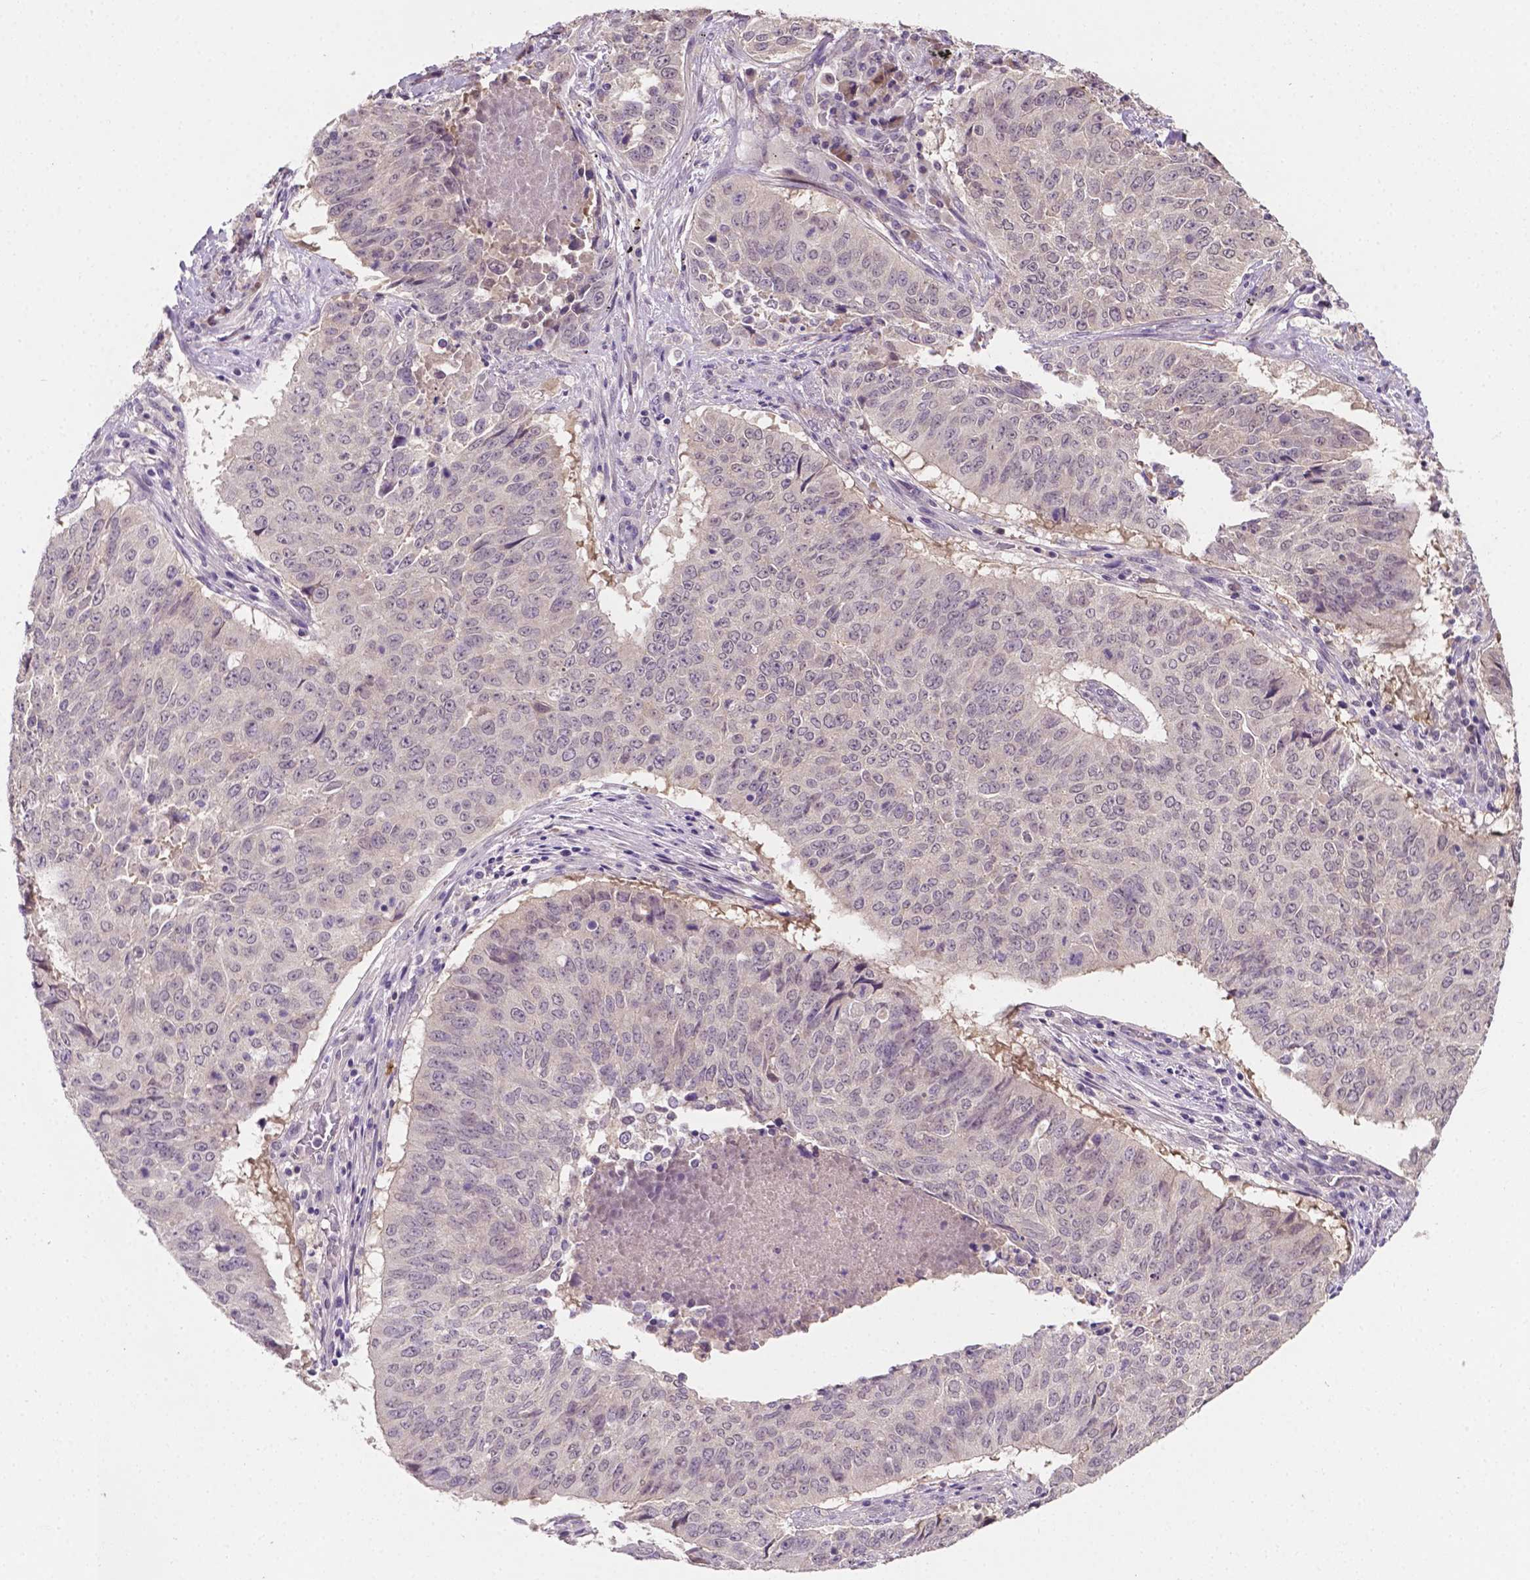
{"staining": {"intensity": "negative", "quantity": "none", "location": "none"}, "tissue": "lung cancer", "cell_type": "Tumor cells", "image_type": "cancer", "snomed": [{"axis": "morphology", "description": "Normal tissue, NOS"}, {"axis": "morphology", "description": "Squamous cell carcinoma, NOS"}, {"axis": "topography", "description": "Bronchus"}, {"axis": "topography", "description": "Lung"}], "caption": "This is an immunohistochemistry photomicrograph of human squamous cell carcinoma (lung). There is no staining in tumor cells.", "gene": "MROH6", "patient": {"sex": "male", "age": 64}}